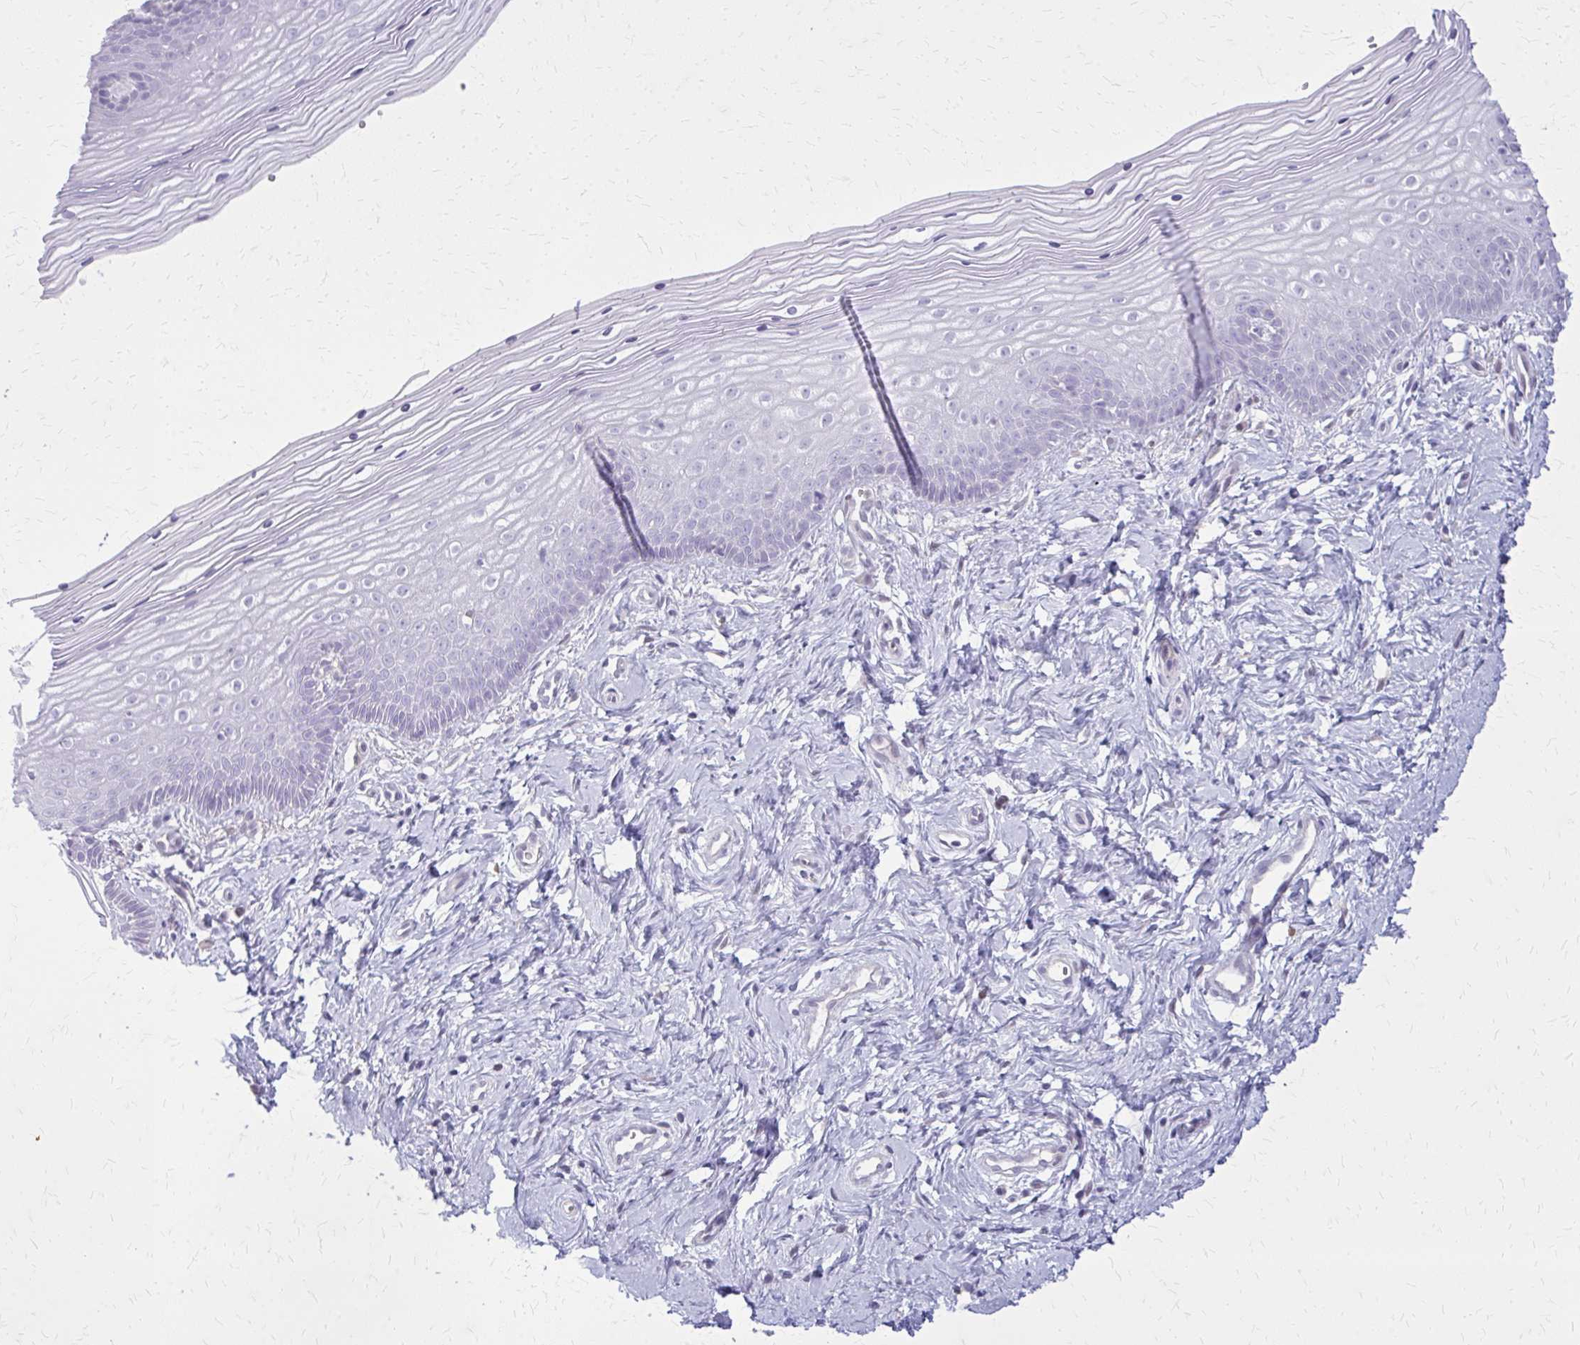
{"staining": {"intensity": "negative", "quantity": "none", "location": "none"}, "tissue": "vagina", "cell_type": "Squamous epithelial cells", "image_type": "normal", "snomed": [{"axis": "morphology", "description": "Normal tissue, NOS"}, {"axis": "topography", "description": "Vagina"}], "caption": "A high-resolution photomicrograph shows immunohistochemistry staining of benign vagina, which displays no significant expression in squamous epithelial cells.", "gene": "GLRX", "patient": {"sex": "female", "age": 38}}